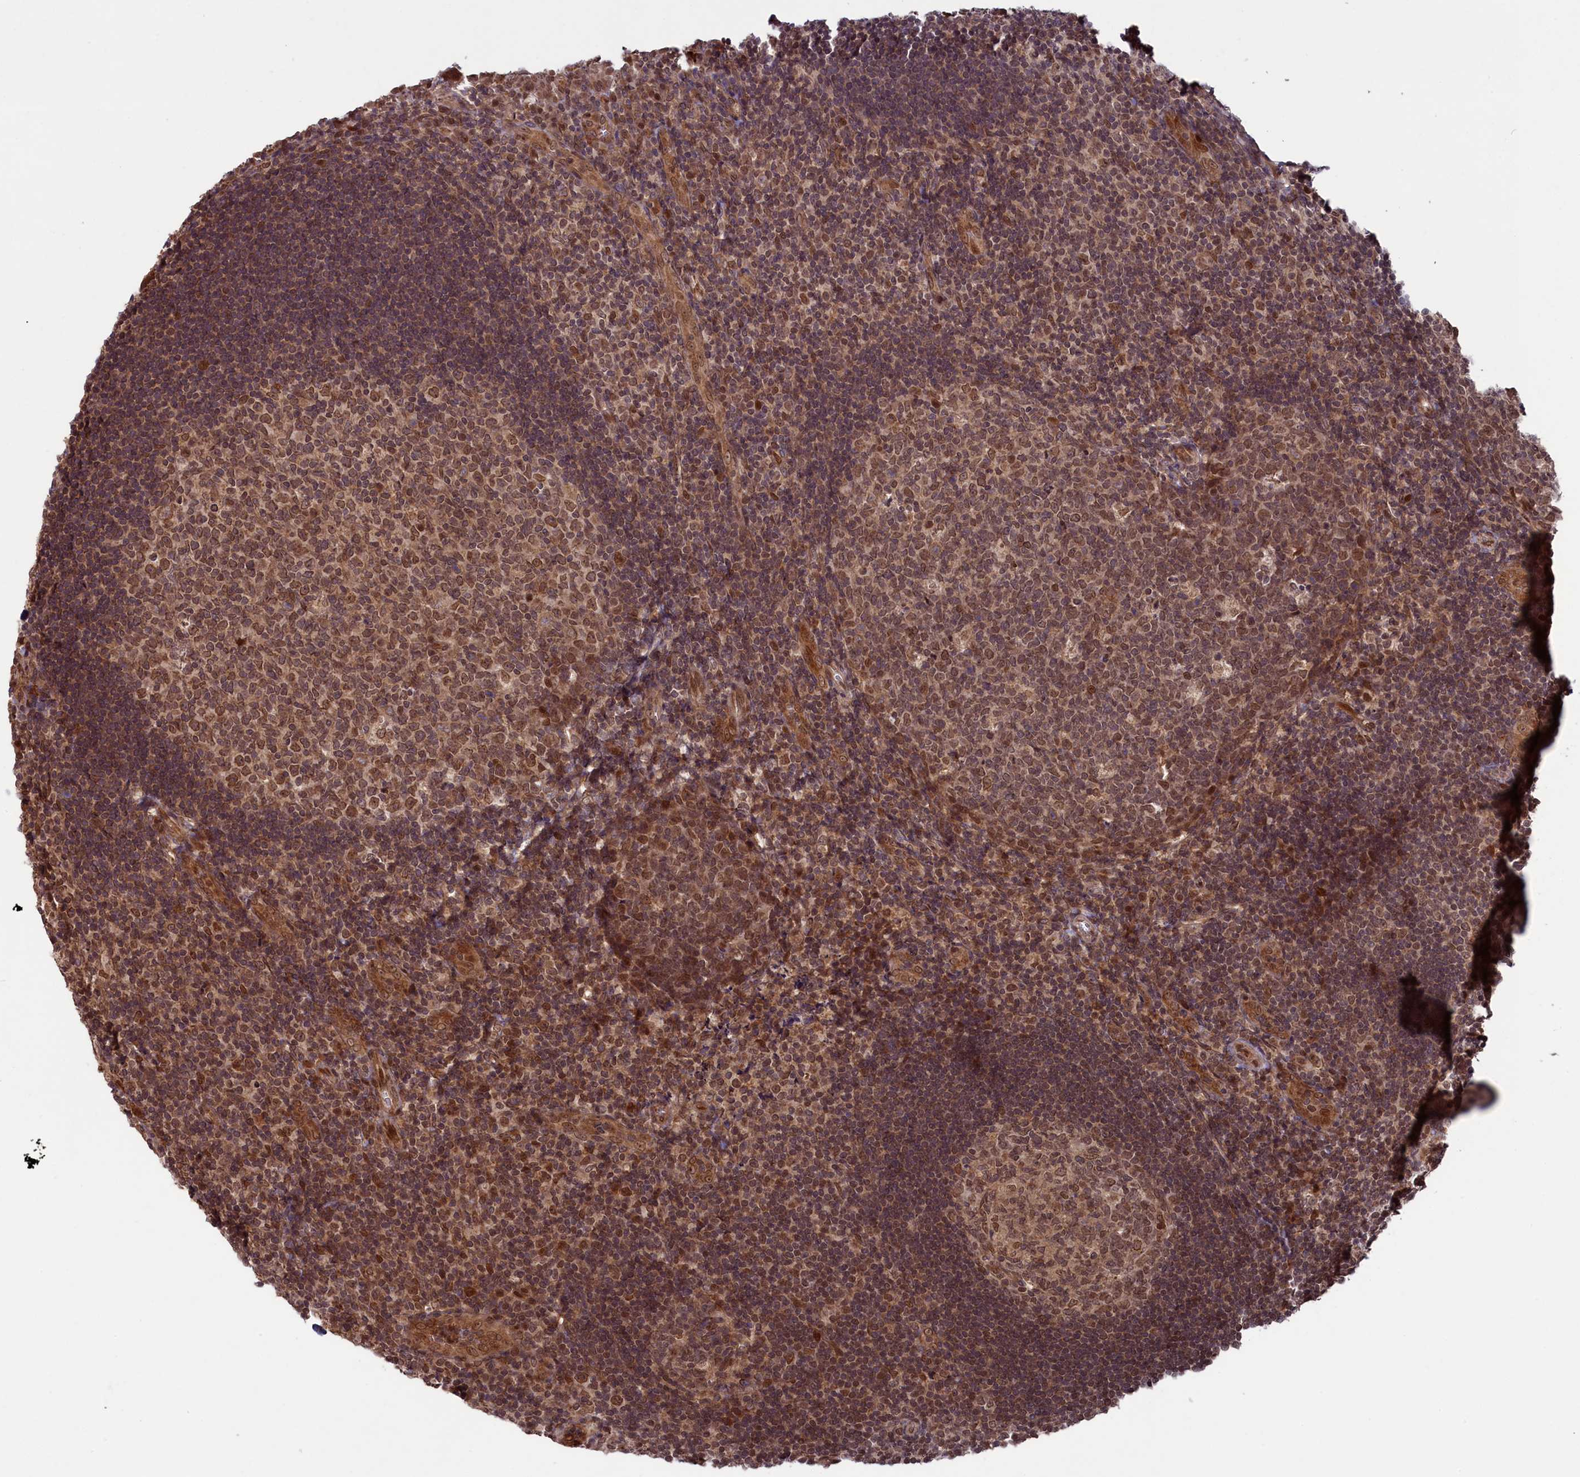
{"staining": {"intensity": "moderate", "quantity": ">75%", "location": "nuclear"}, "tissue": "tonsil", "cell_type": "Germinal center cells", "image_type": "normal", "snomed": [{"axis": "morphology", "description": "Normal tissue, NOS"}, {"axis": "topography", "description": "Tonsil"}], "caption": "An image showing moderate nuclear positivity in approximately >75% of germinal center cells in normal tonsil, as visualized by brown immunohistochemical staining.", "gene": "NAE1", "patient": {"sex": "male", "age": 17}}